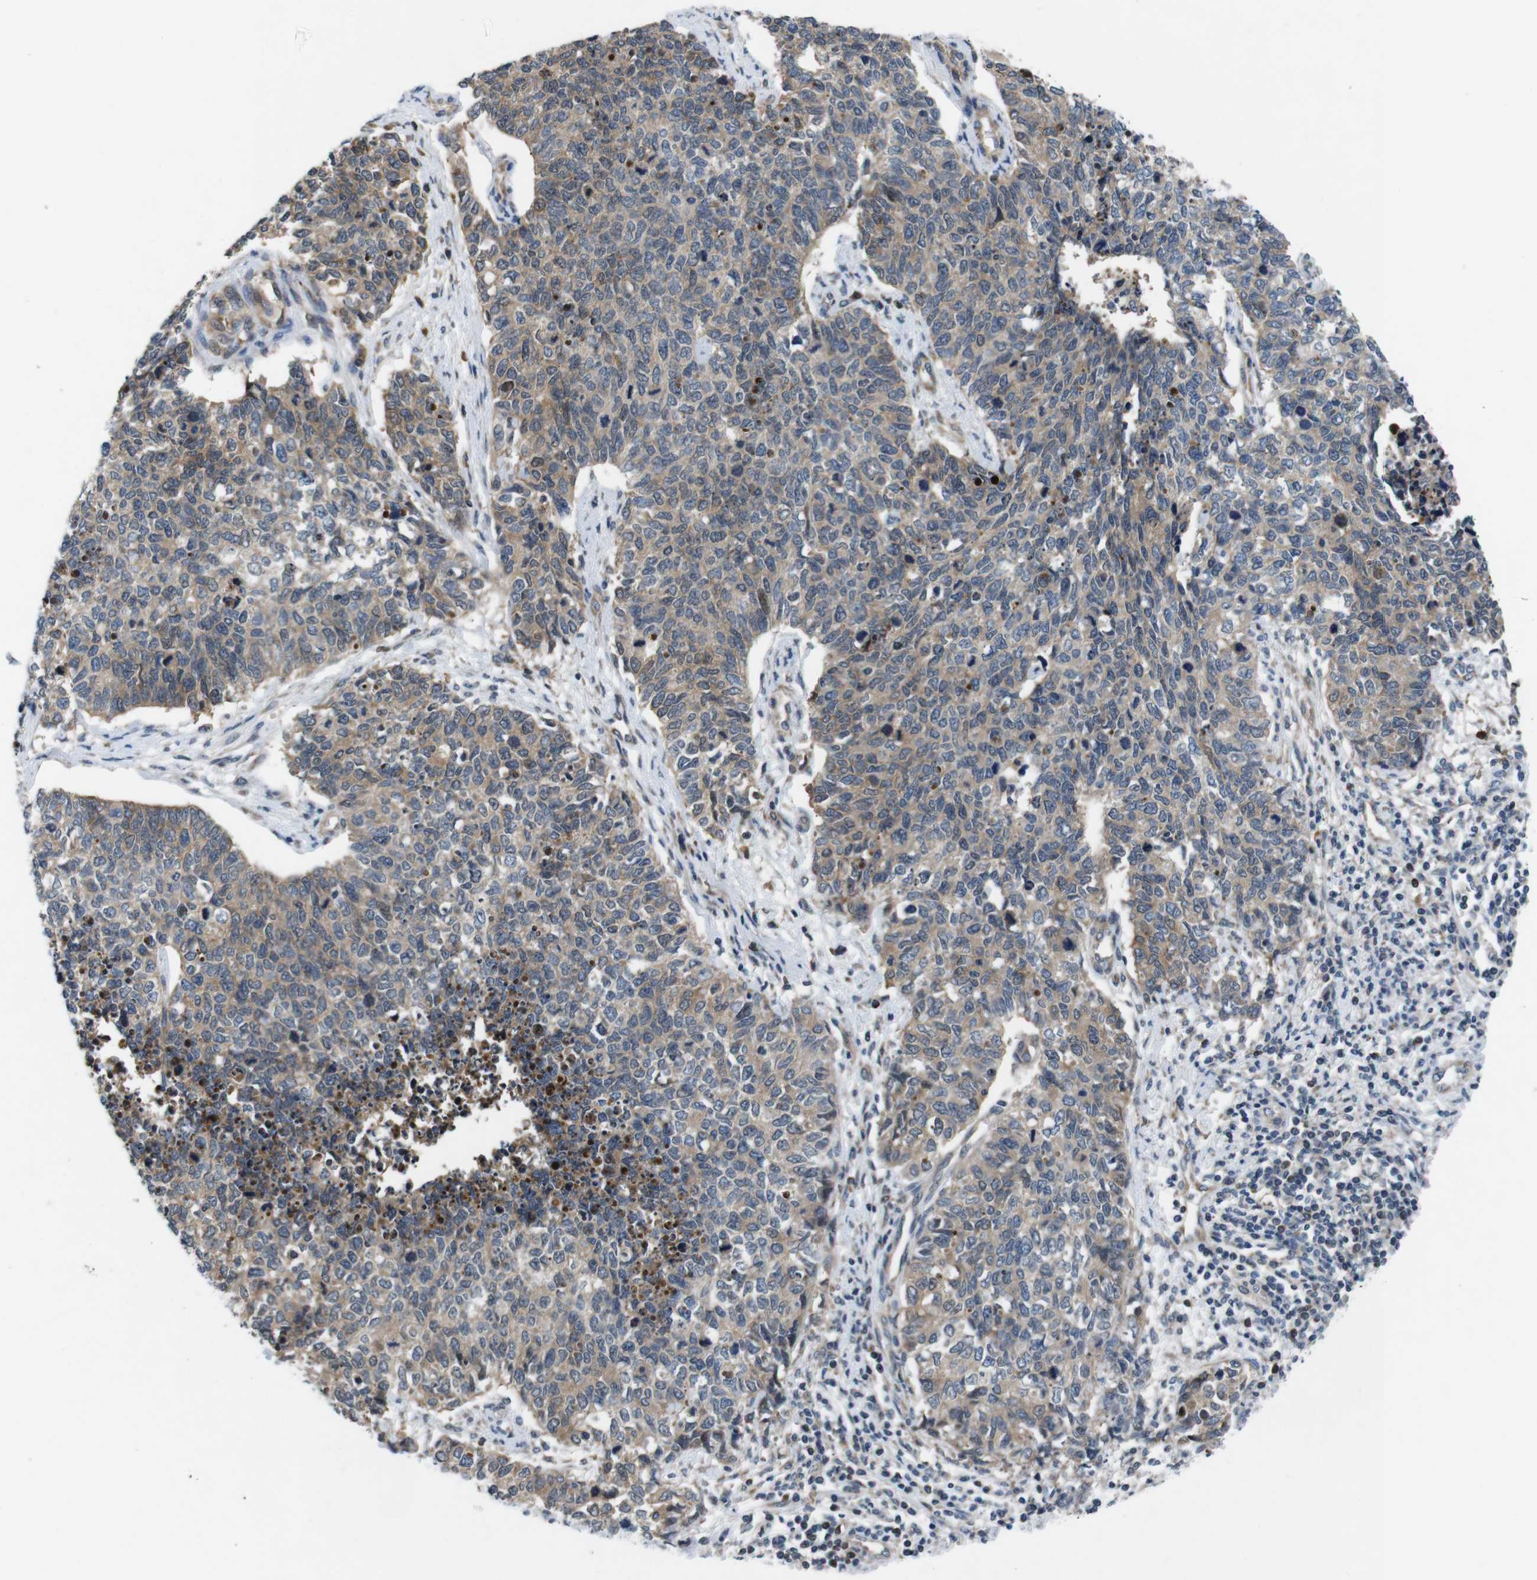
{"staining": {"intensity": "moderate", "quantity": ">75%", "location": "cytoplasmic/membranous"}, "tissue": "cervical cancer", "cell_type": "Tumor cells", "image_type": "cancer", "snomed": [{"axis": "morphology", "description": "Squamous cell carcinoma, NOS"}, {"axis": "topography", "description": "Cervix"}], "caption": "Immunohistochemistry (IHC) photomicrograph of neoplastic tissue: squamous cell carcinoma (cervical) stained using immunohistochemistry (IHC) reveals medium levels of moderate protein expression localized specifically in the cytoplasmic/membranous of tumor cells, appearing as a cytoplasmic/membranous brown color.", "gene": "JAK1", "patient": {"sex": "female", "age": 63}}